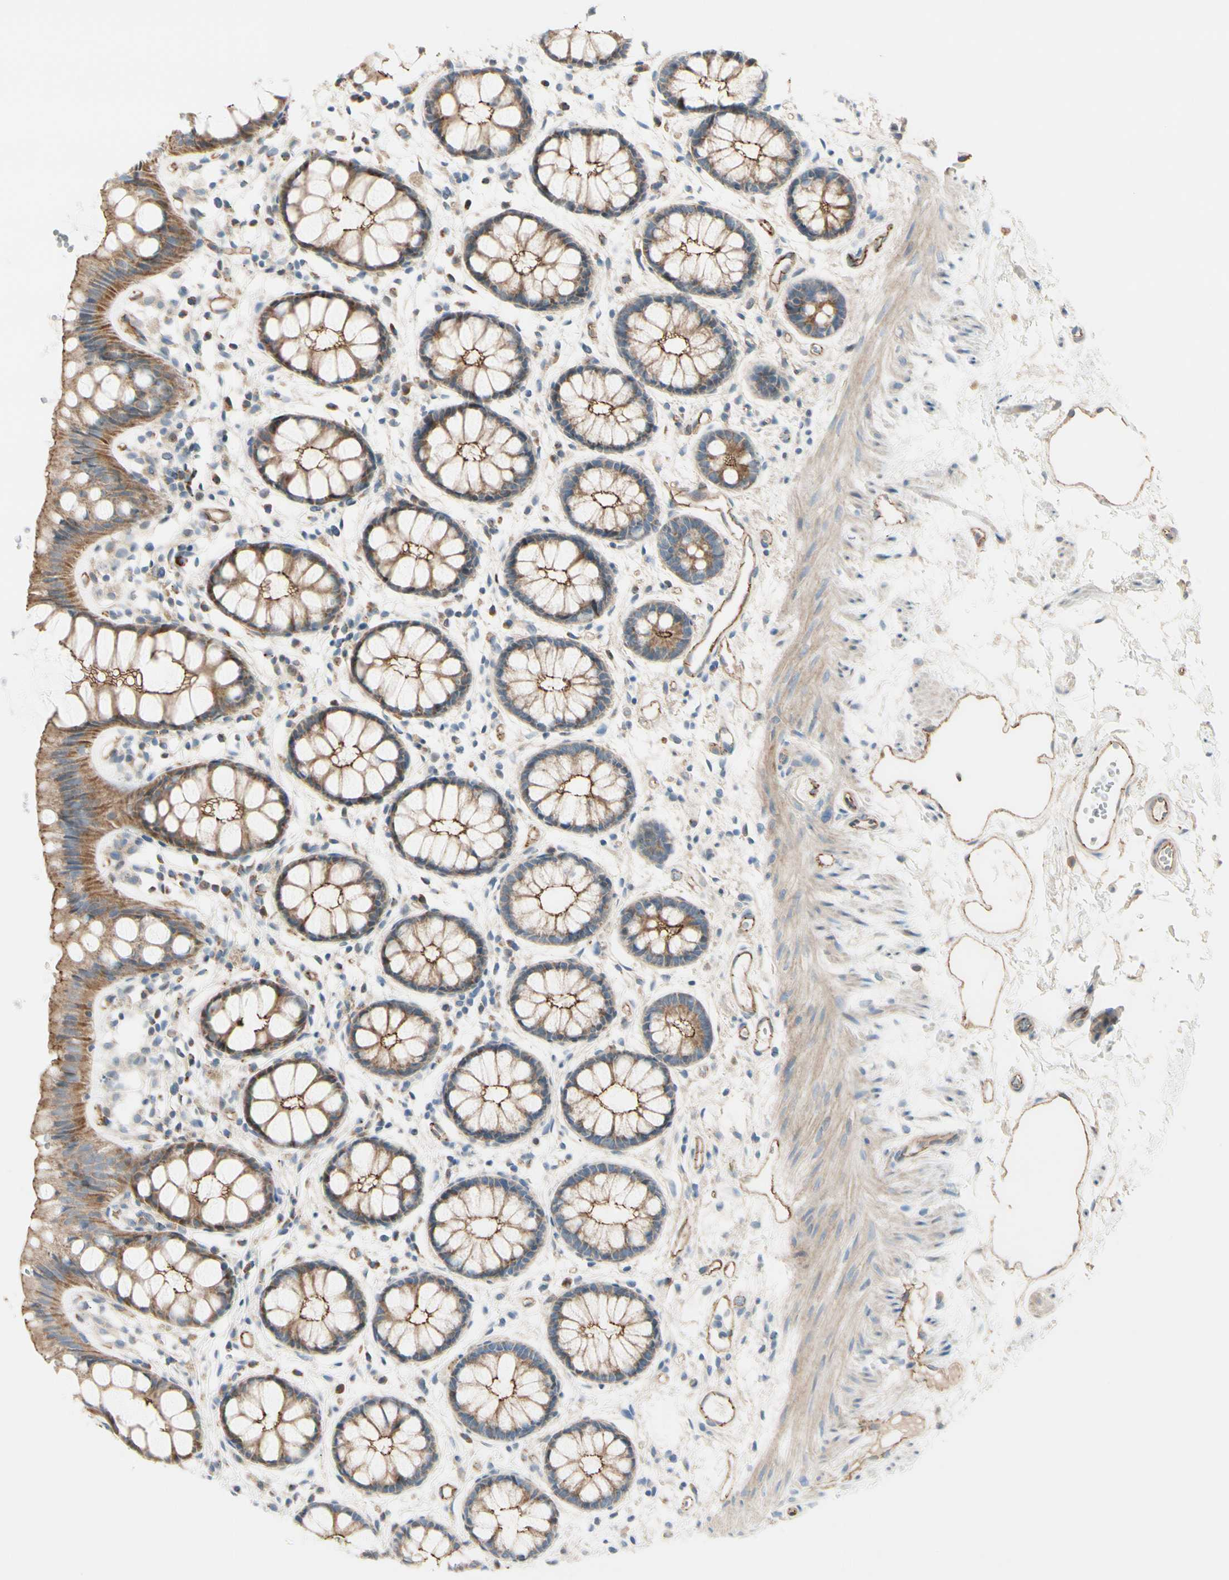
{"staining": {"intensity": "moderate", "quantity": "25%-75%", "location": "cytoplasmic/membranous"}, "tissue": "rectum", "cell_type": "Glandular cells", "image_type": "normal", "snomed": [{"axis": "morphology", "description": "Normal tissue, NOS"}, {"axis": "topography", "description": "Rectum"}], "caption": "DAB immunohistochemical staining of unremarkable rectum demonstrates moderate cytoplasmic/membranous protein expression in about 25%-75% of glandular cells. (DAB (3,3'-diaminobenzidine) = brown stain, brightfield microscopy at high magnification).", "gene": "TJP1", "patient": {"sex": "female", "age": 66}}